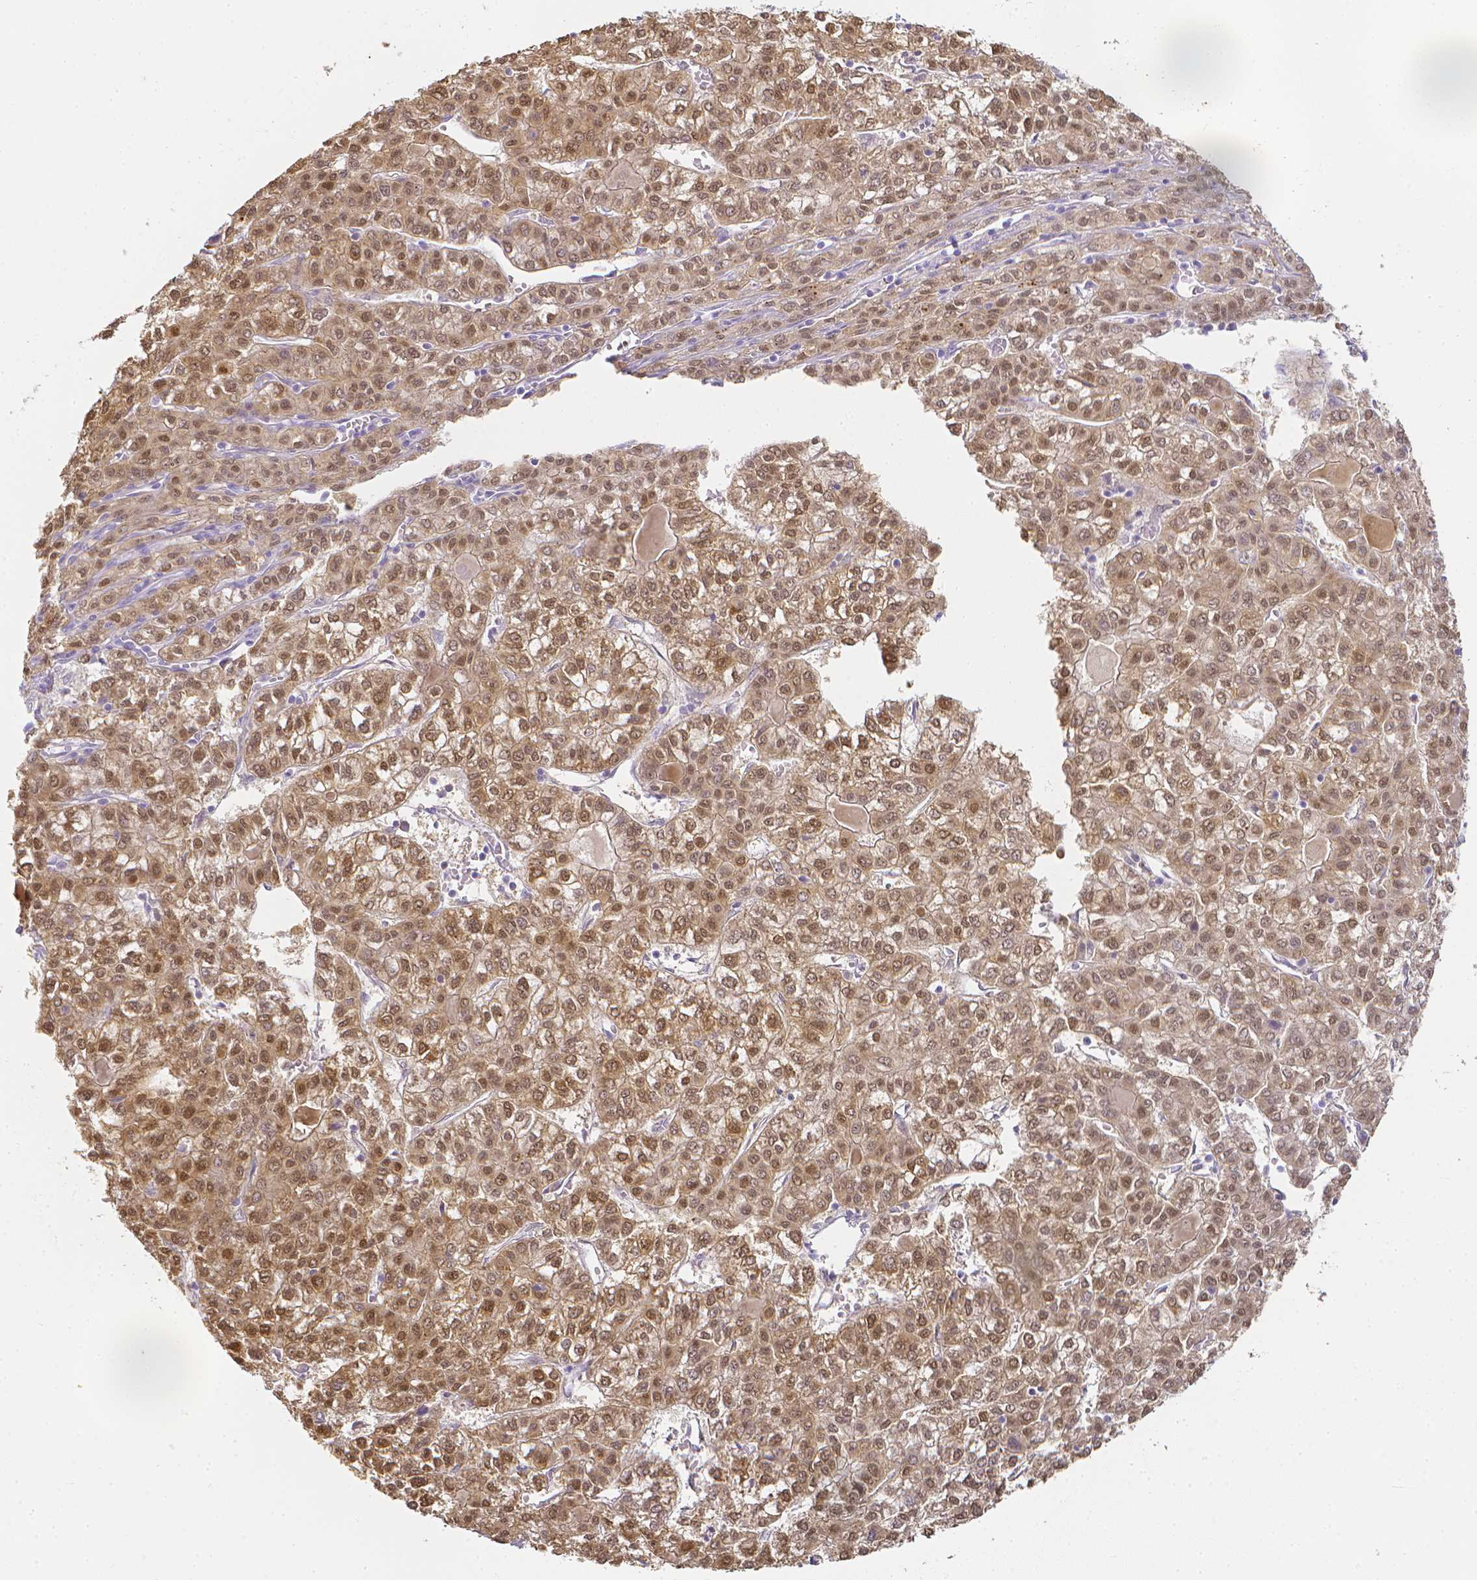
{"staining": {"intensity": "moderate", "quantity": ">75%", "location": "cytoplasmic/membranous,nuclear"}, "tissue": "liver cancer", "cell_type": "Tumor cells", "image_type": "cancer", "snomed": [{"axis": "morphology", "description": "Carcinoma, Hepatocellular, NOS"}, {"axis": "topography", "description": "Liver"}], "caption": "The micrograph demonstrates staining of liver cancer (hepatocellular carcinoma), revealing moderate cytoplasmic/membranous and nuclear protein positivity (brown color) within tumor cells.", "gene": "LGALS4", "patient": {"sex": "female", "age": 43}}